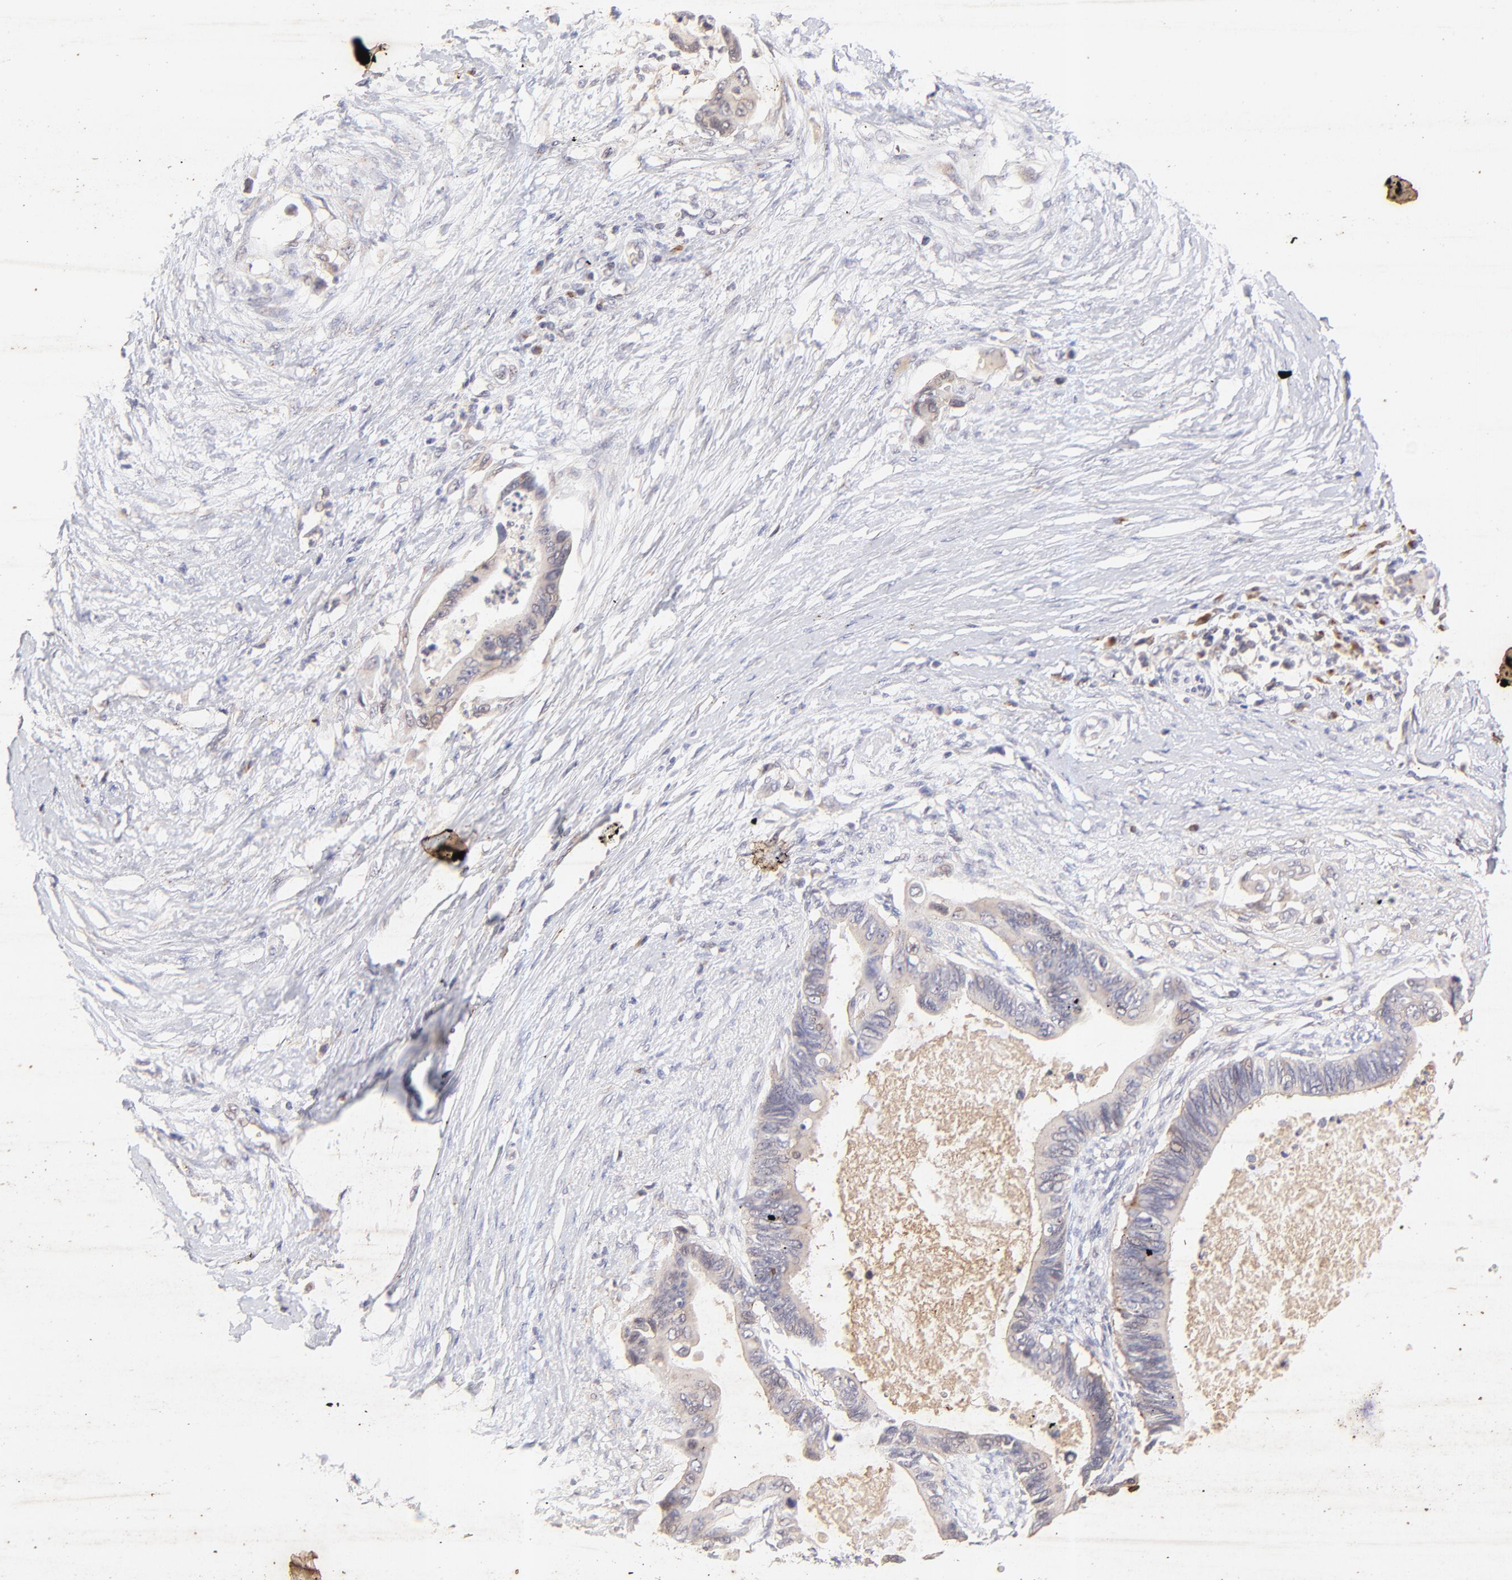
{"staining": {"intensity": "weak", "quantity": ">75%", "location": "cytoplasmic/membranous"}, "tissue": "pancreatic cancer", "cell_type": "Tumor cells", "image_type": "cancer", "snomed": [{"axis": "morphology", "description": "Adenocarcinoma, NOS"}, {"axis": "topography", "description": "Pancreas"}], "caption": "This is a micrograph of immunohistochemistry staining of pancreatic cancer (adenocarcinoma), which shows weak staining in the cytoplasmic/membranous of tumor cells.", "gene": "TNRC6B", "patient": {"sex": "female", "age": 70}}